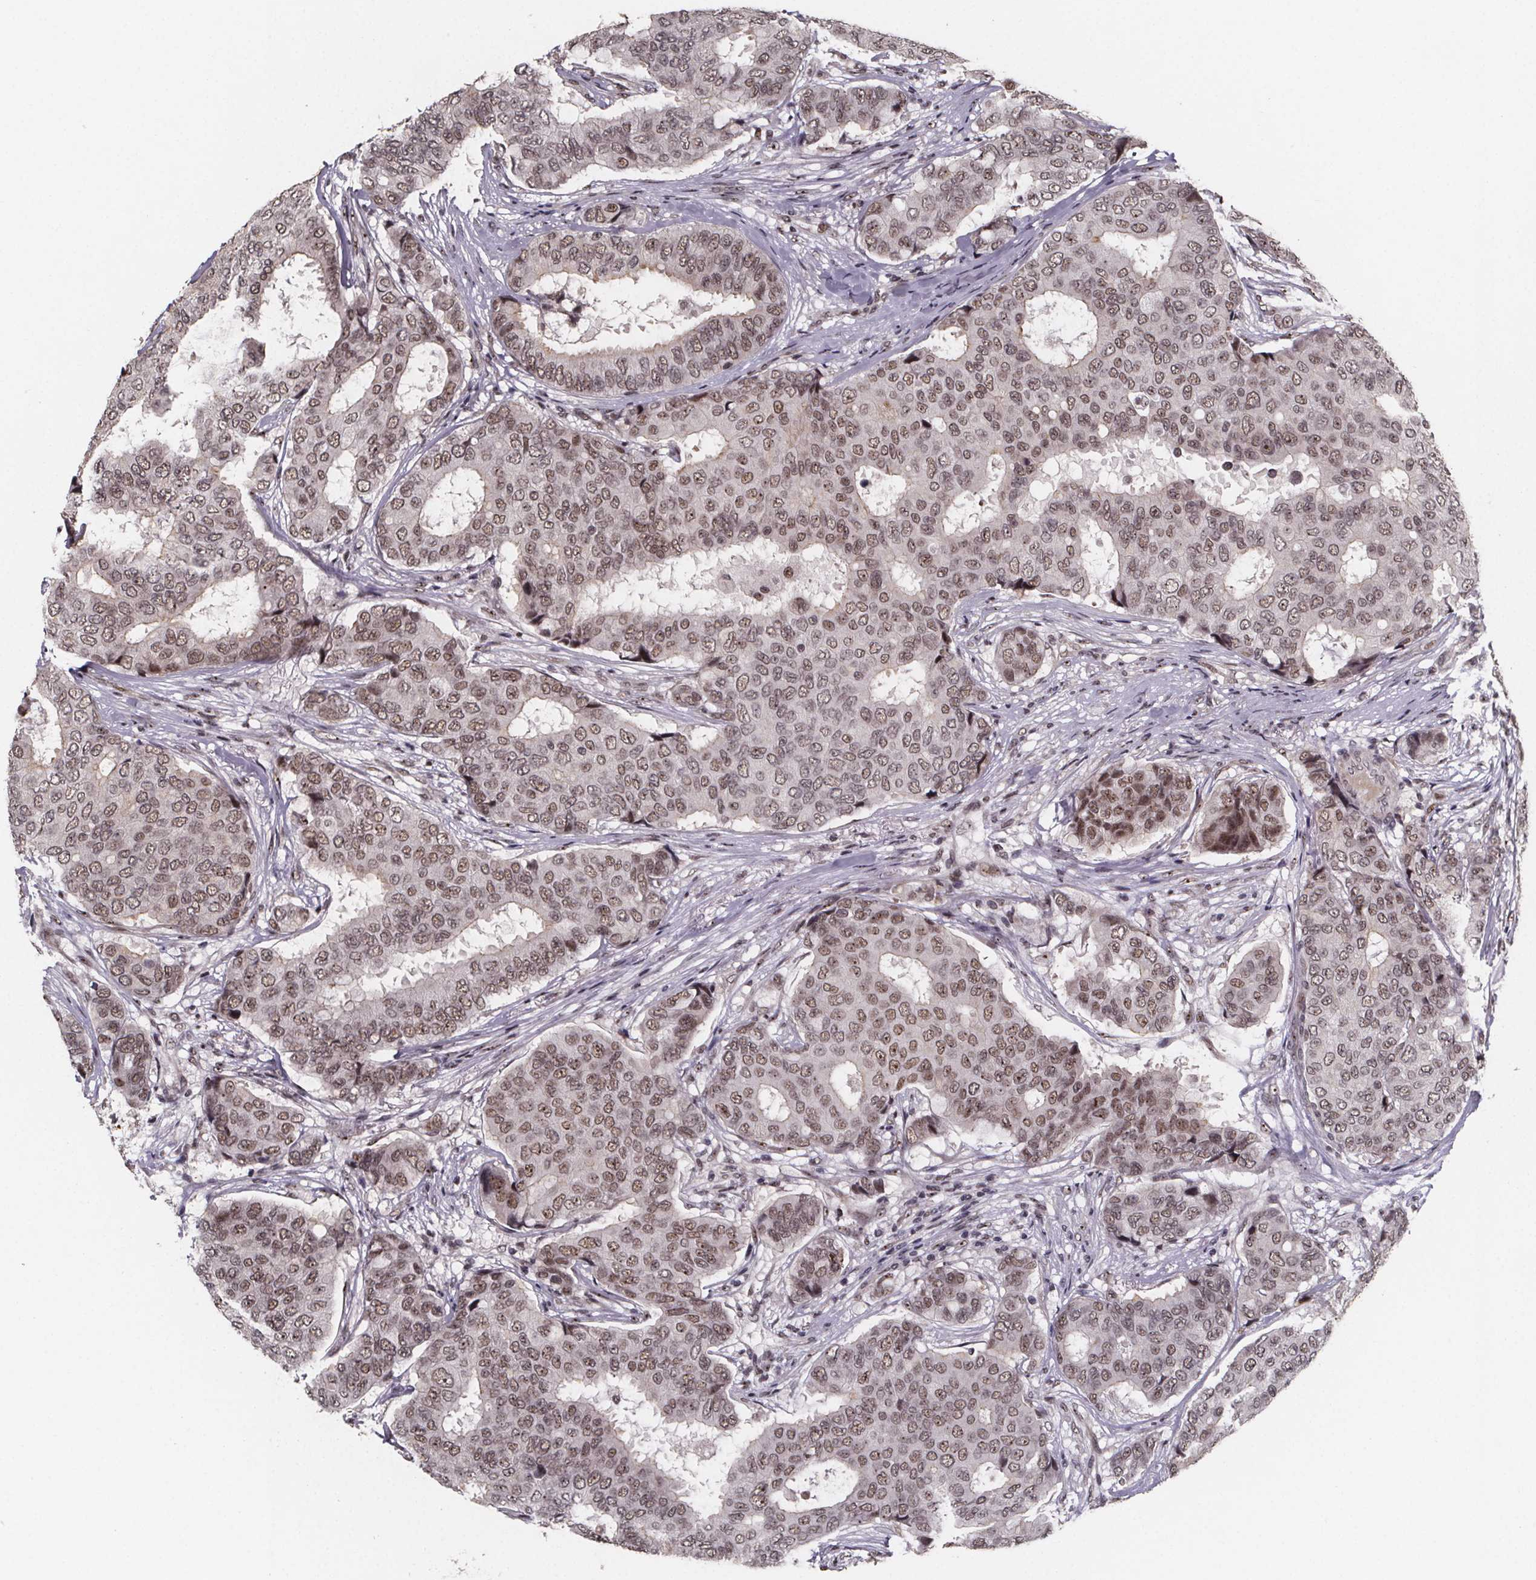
{"staining": {"intensity": "moderate", "quantity": ">75%", "location": "nuclear"}, "tissue": "breast cancer", "cell_type": "Tumor cells", "image_type": "cancer", "snomed": [{"axis": "morphology", "description": "Duct carcinoma"}, {"axis": "topography", "description": "Breast"}], "caption": "IHC histopathology image of human breast intraductal carcinoma stained for a protein (brown), which demonstrates medium levels of moderate nuclear staining in approximately >75% of tumor cells.", "gene": "U2SURP", "patient": {"sex": "female", "age": 75}}